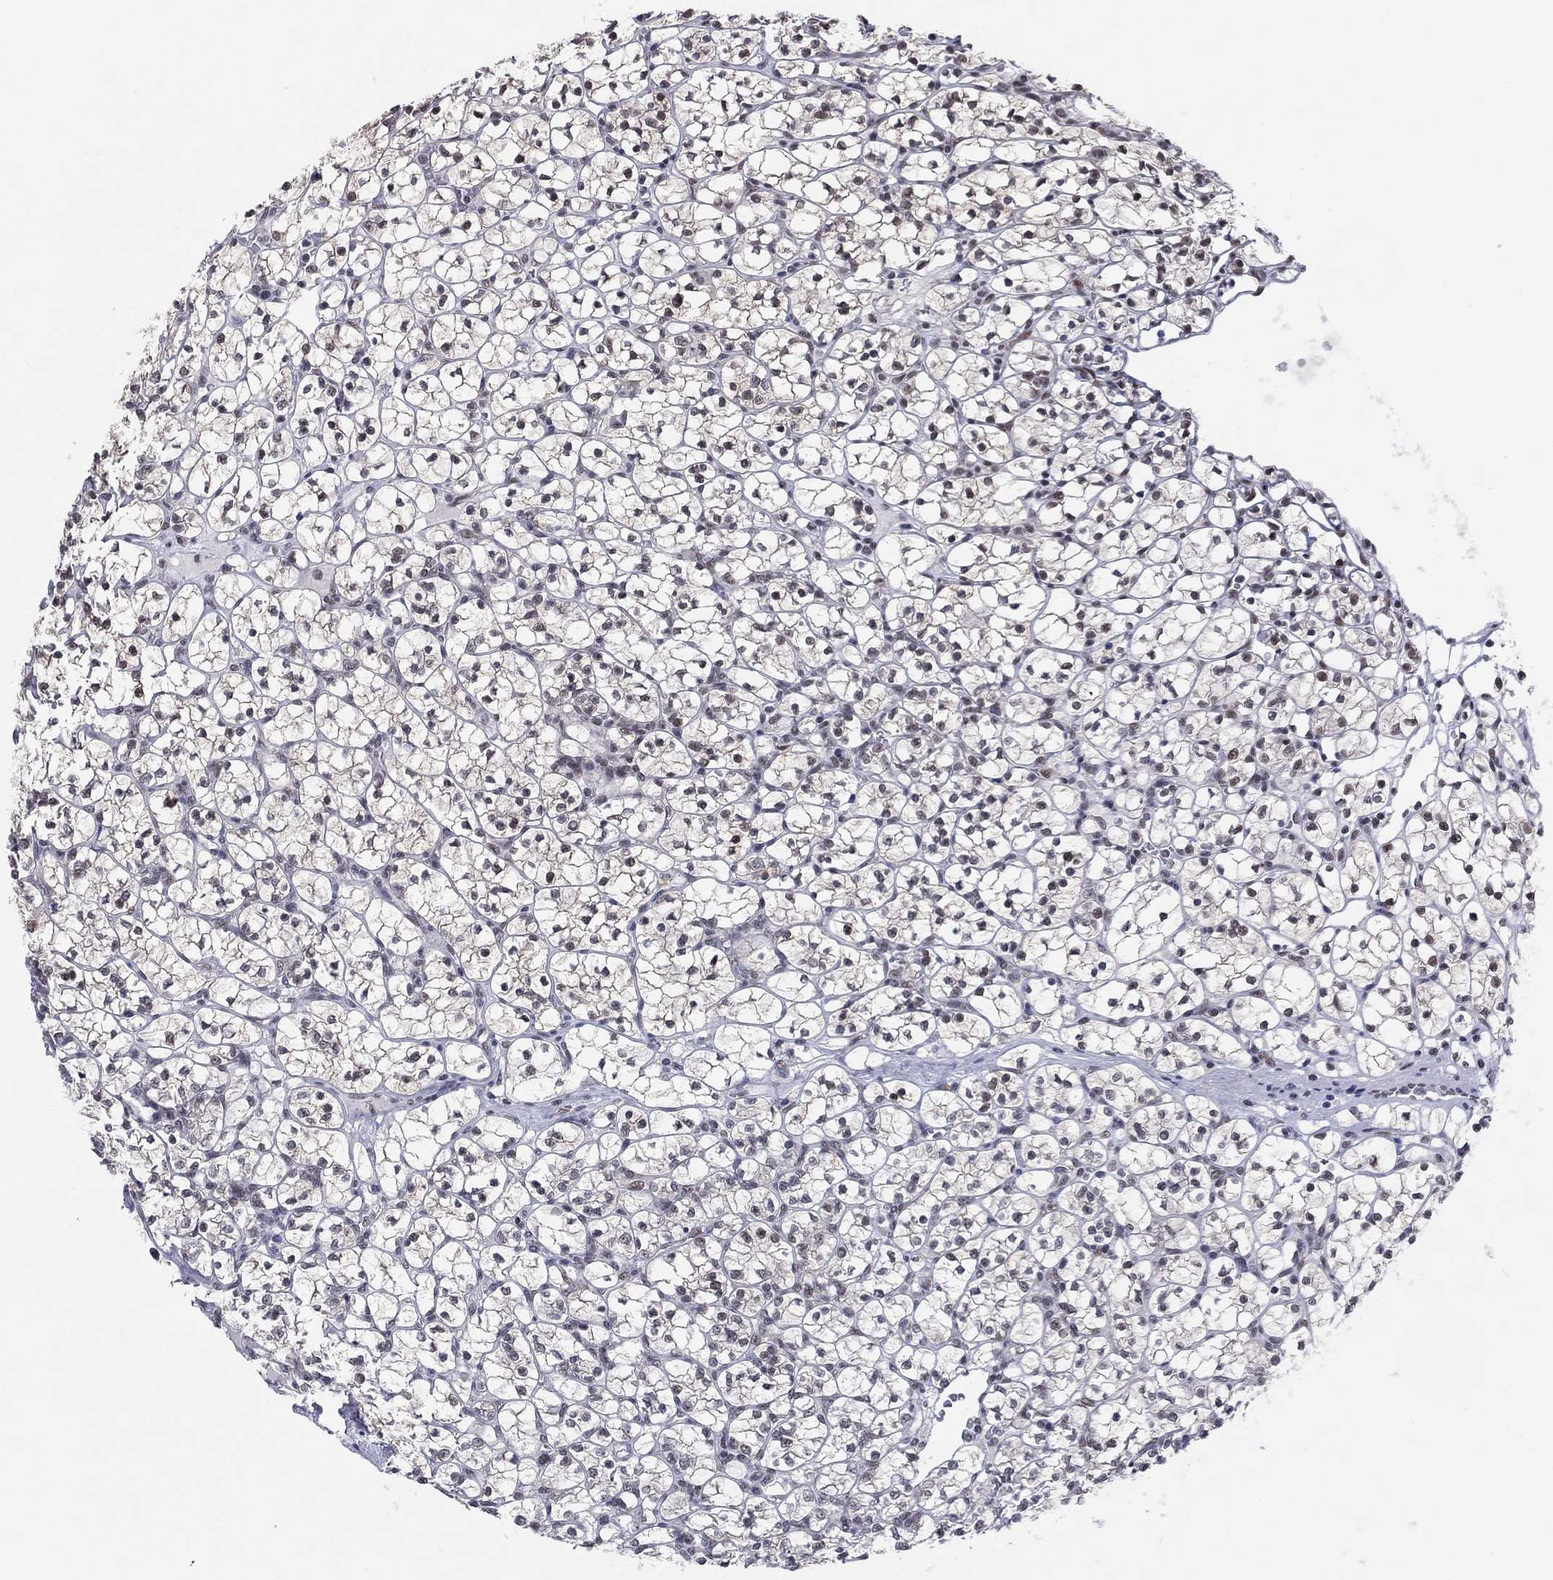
{"staining": {"intensity": "moderate", "quantity": "25%-75%", "location": "nuclear"}, "tissue": "renal cancer", "cell_type": "Tumor cells", "image_type": "cancer", "snomed": [{"axis": "morphology", "description": "Adenocarcinoma, NOS"}, {"axis": "topography", "description": "Kidney"}], "caption": "Tumor cells display medium levels of moderate nuclear staining in approximately 25%-75% of cells in human adenocarcinoma (renal).", "gene": "FYTTD1", "patient": {"sex": "female", "age": 89}}